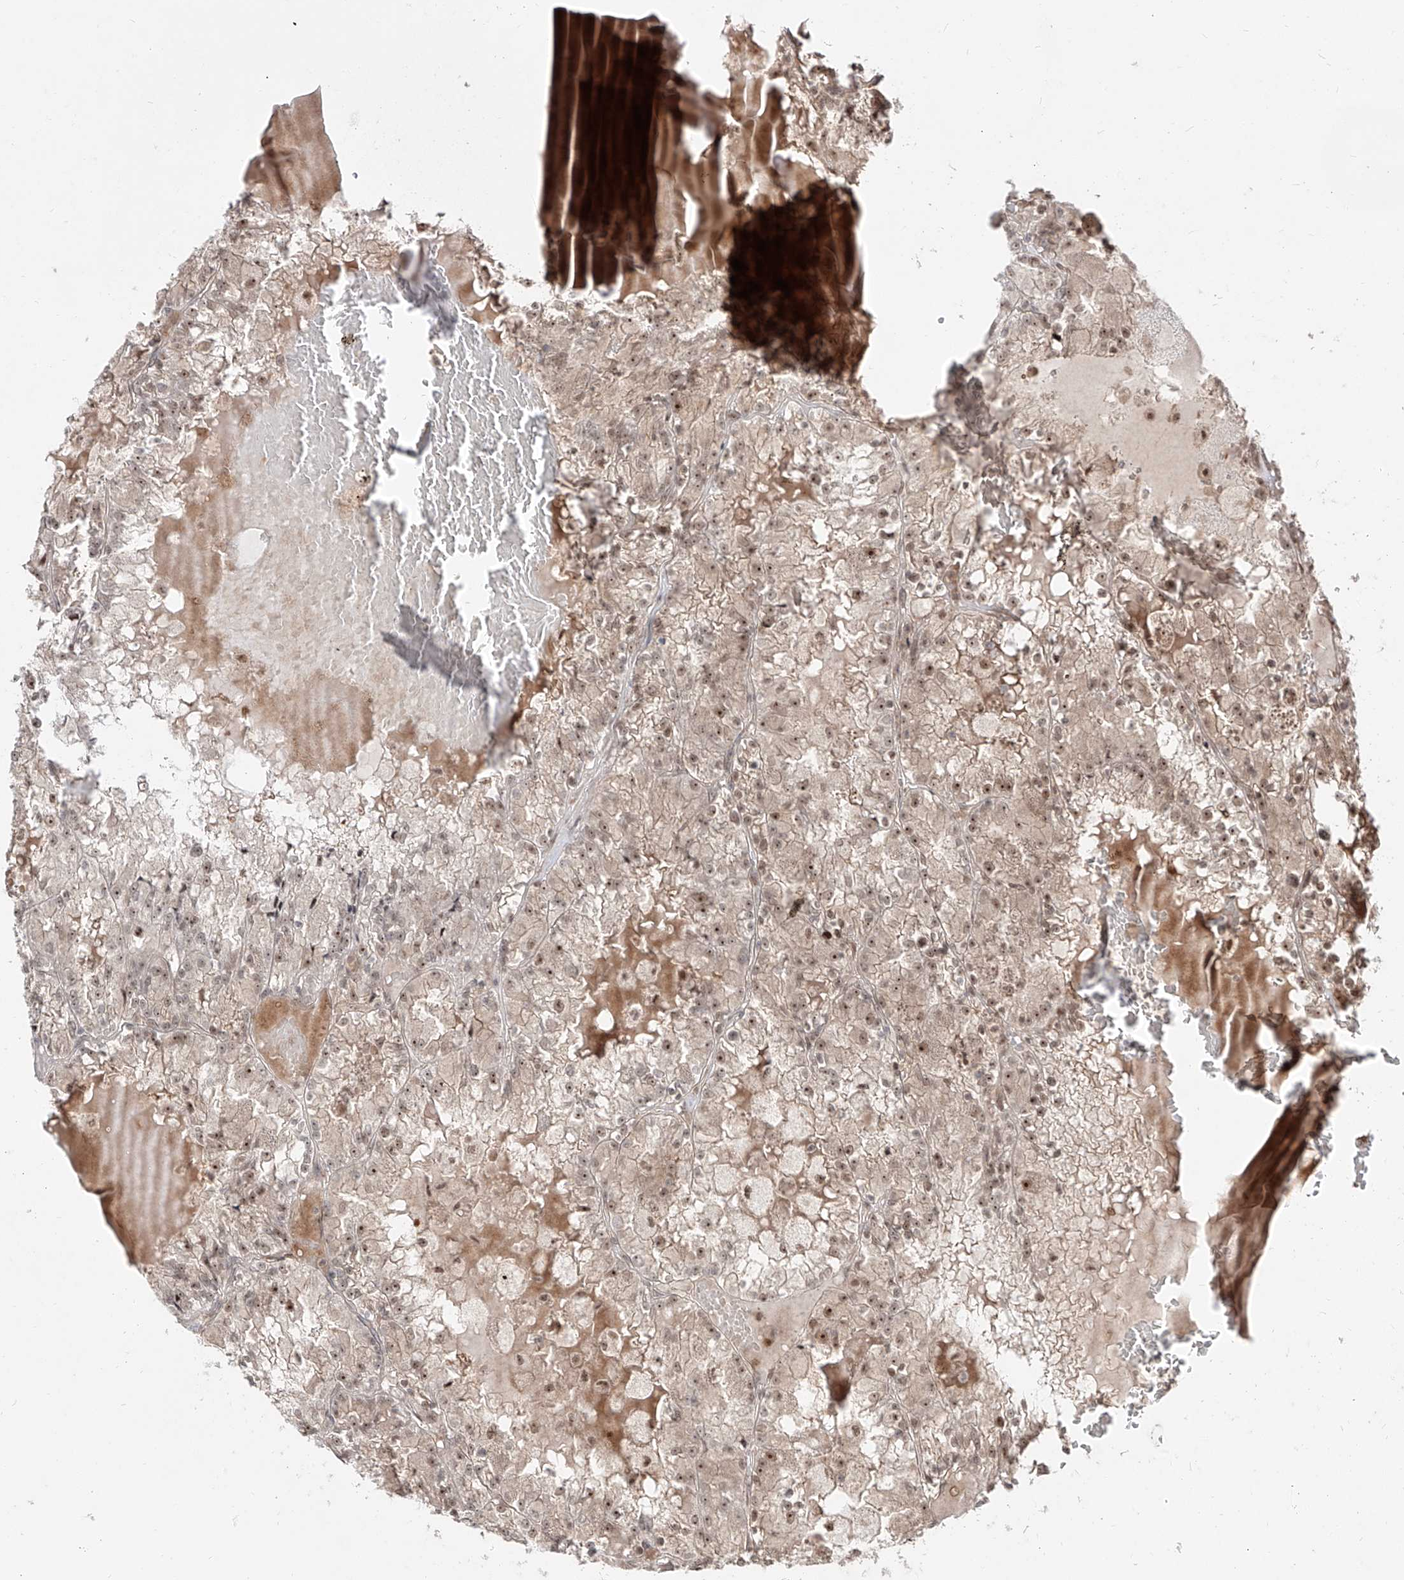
{"staining": {"intensity": "moderate", "quantity": ">75%", "location": "nuclear"}, "tissue": "renal cancer", "cell_type": "Tumor cells", "image_type": "cancer", "snomed": [{"axis": "morphology", "description": "Adenocarcinoma, NOS"}, {"axis": "topography", "description": "Kidney"}], "caption": "Tumor cells display medium levels of moderate nuclear staining in about >75% of cells in human renal cancer (adenocarcinoma).", "gene": "ZNF710", "patient": {"sex": "female", "age": 56}}